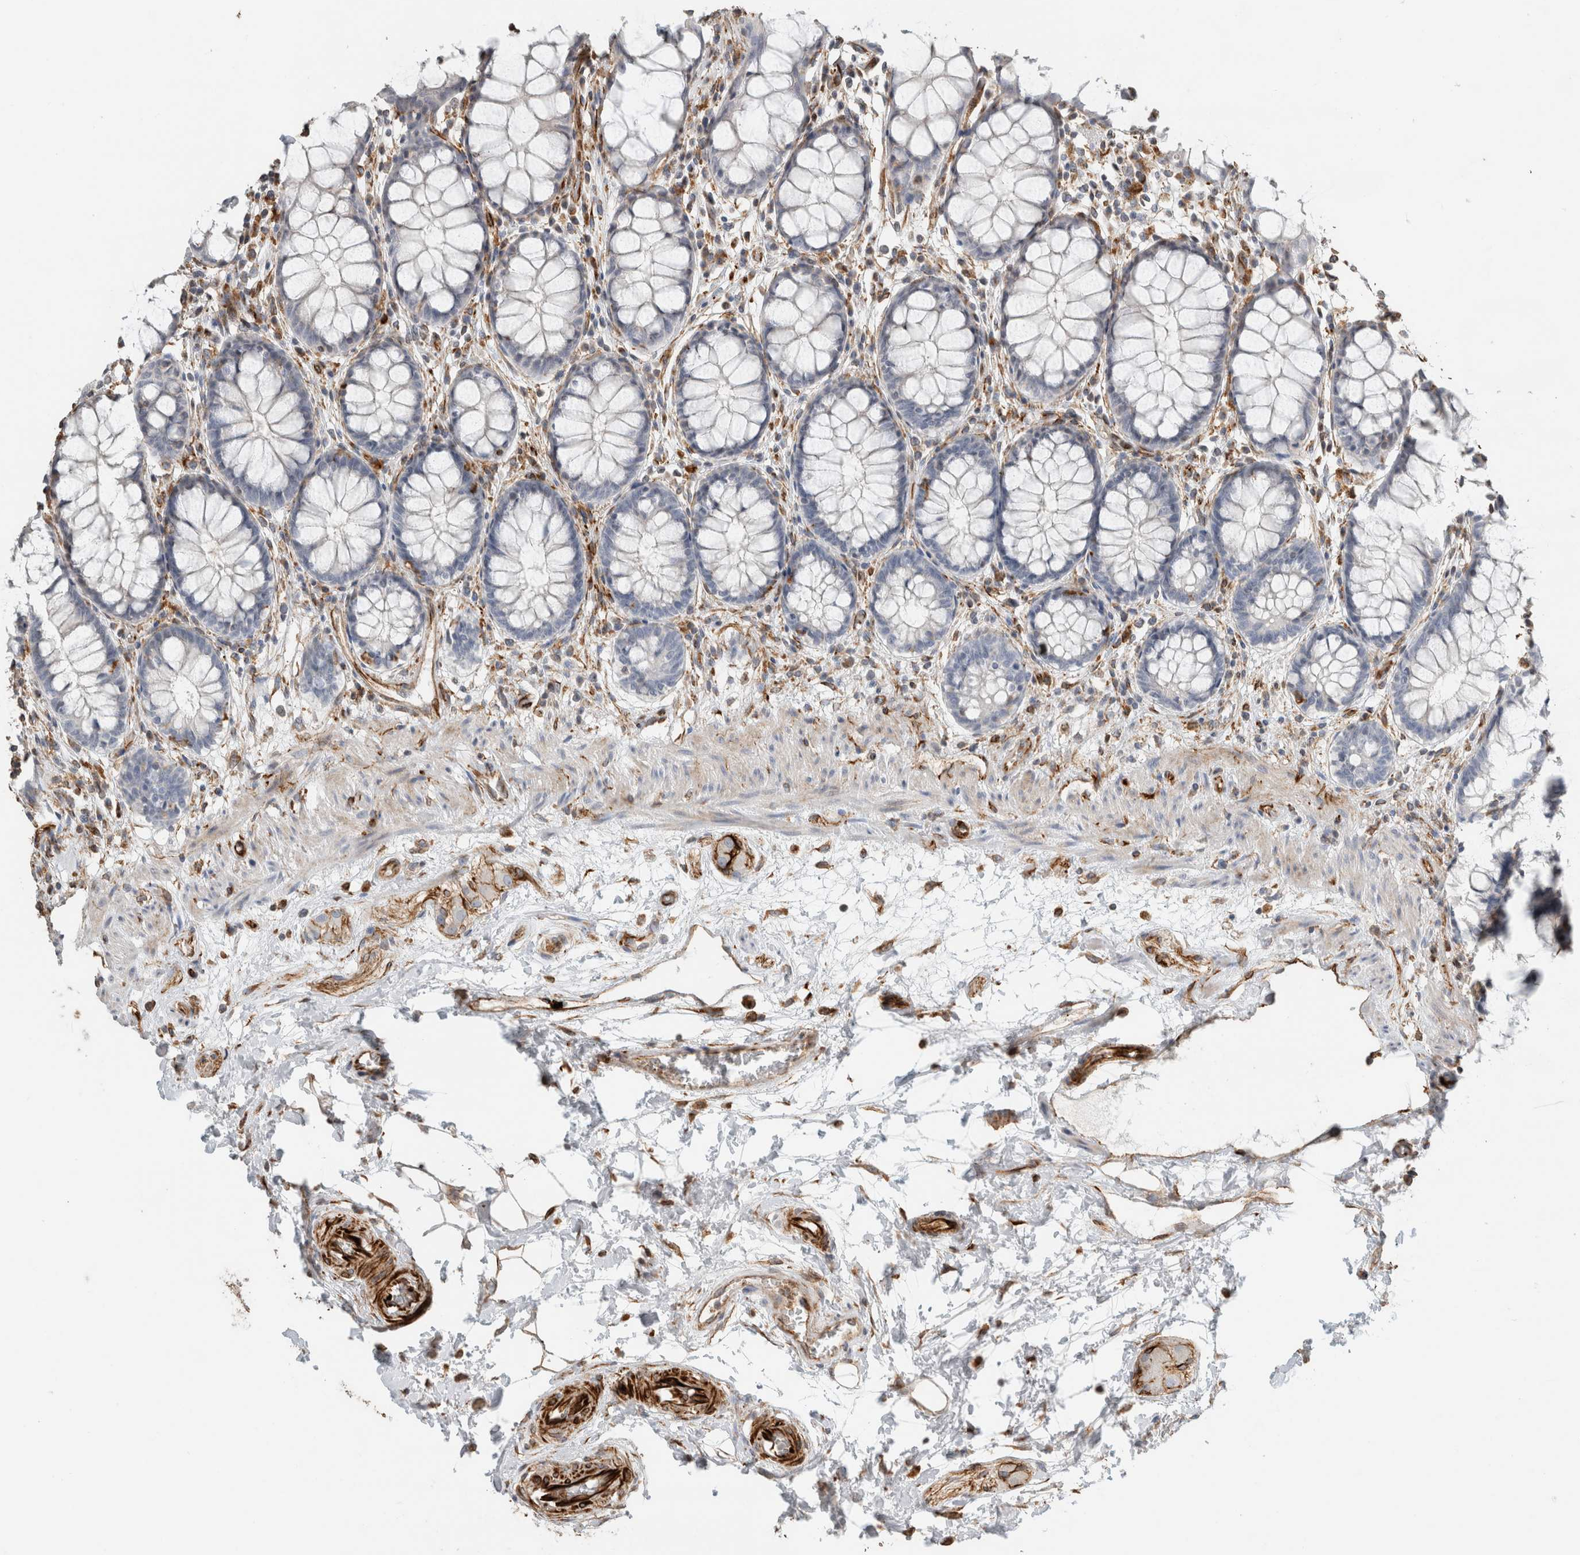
{"staining": {"intensity": "negative", "quantity": "none", "location": "none"}, "tissue": "rectum", "cell_type": "Glandular cells", "image_type": "normal", "snomed": [{"axis": "morphology", "description": "Normal tissue, NOS"}, {"axis": "topography", "description": "Rectum"}], "caption": "Glandular cells are negative for protein expression in normal human rectum. The staining was performed using DAB to visualize the protein expression in brown, while the nuclei were stained in blue with hematoxylin (Magnification: 20x).", "gene": "LY86", "patient": {"sex": "male", "age": 64}}